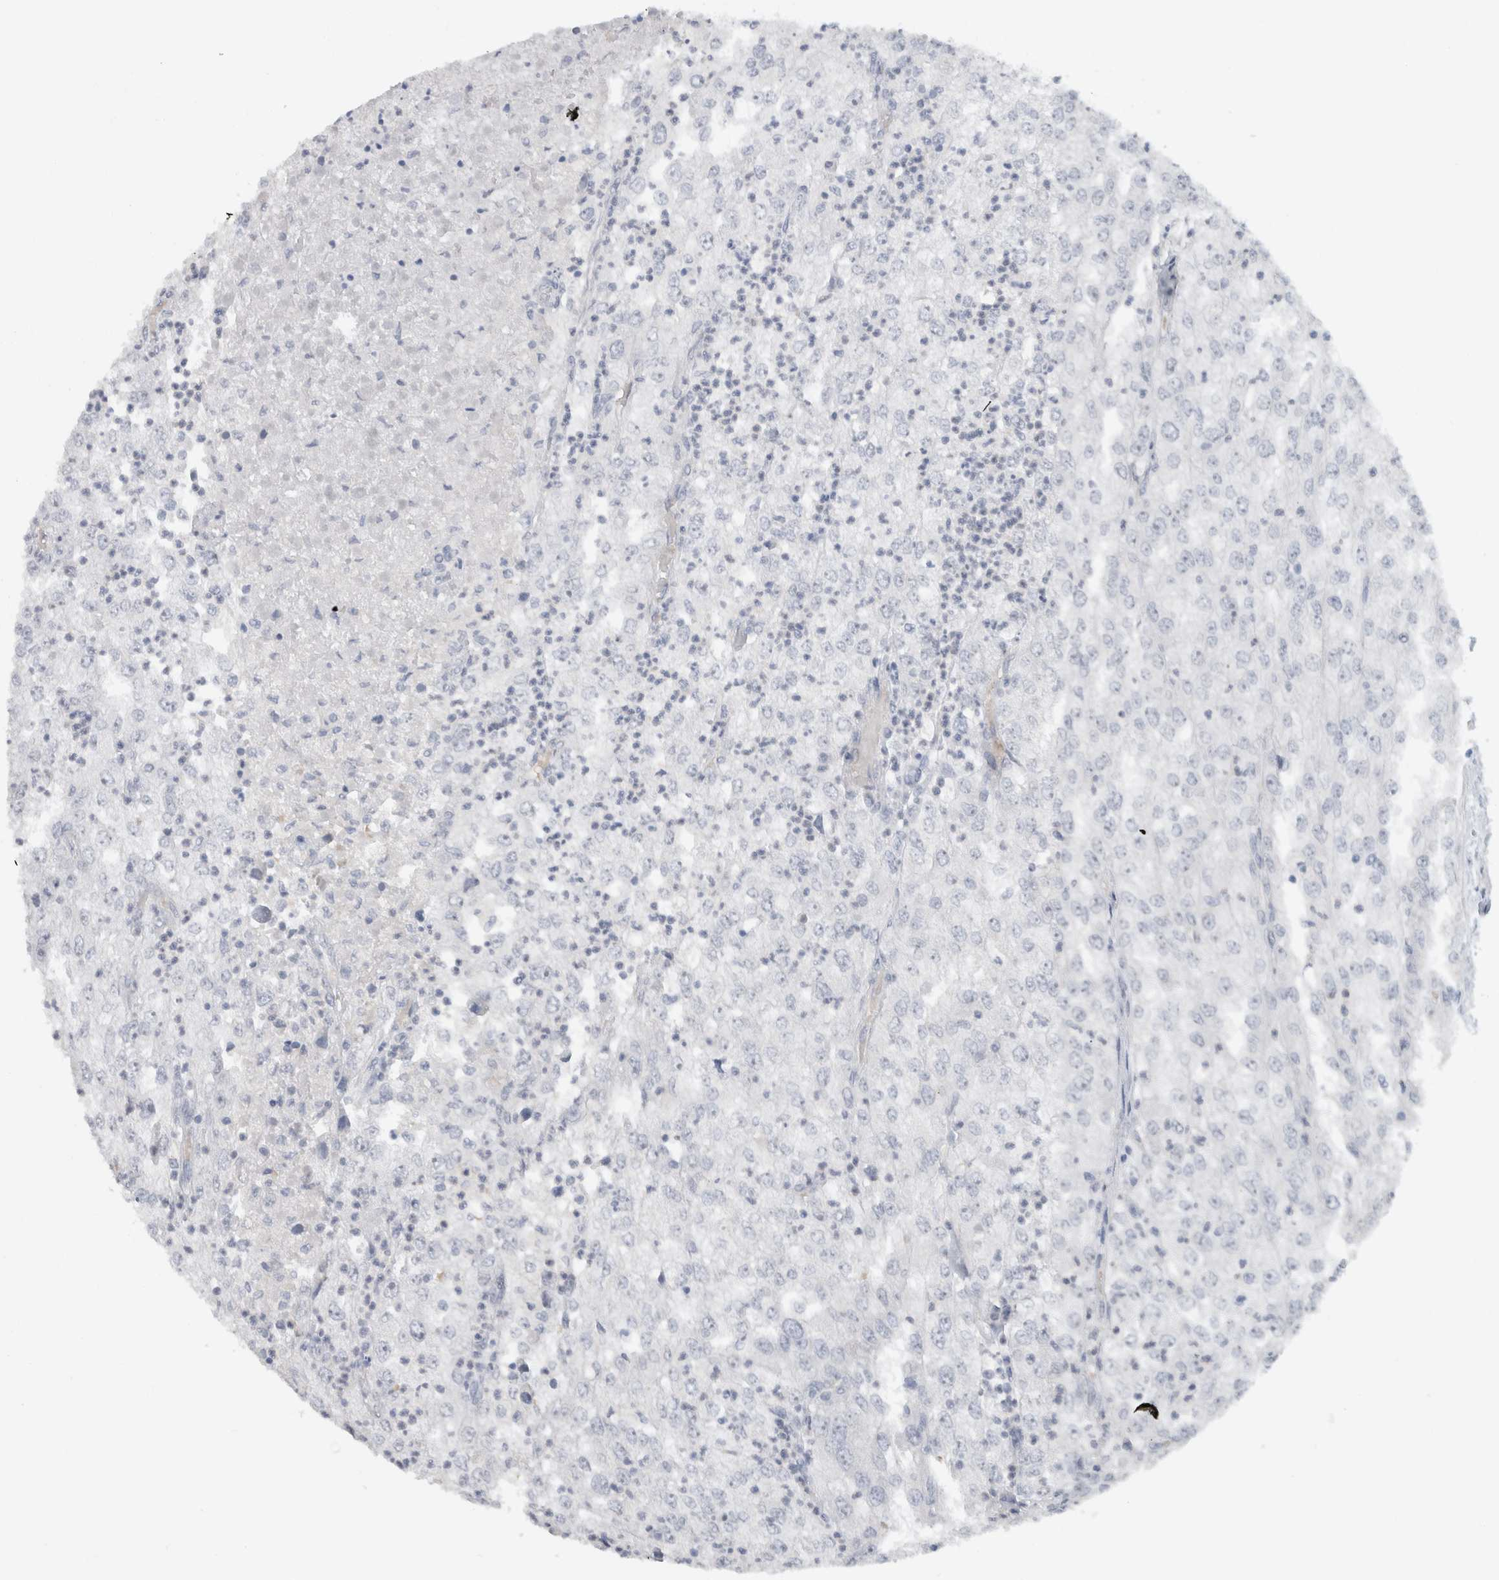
{"staining": {"intensity": "negative", "quantity": "none", "location": "none"}, "tissue": "renal cancer", "cell_type": "Tumor cells", "image_type": "cancer", "snomed": [{"axis": "morphology", "description": "Adenocarcinoma, NOS"}, {"axis": "topography", "description": "Kidney"}], "caption": "The photomicrograph exhibits no significant expression in tumor cells of renal cancer (adenocarcinoma).", "gene": "FMR1NB", "patient": {"sex": "female", "age": 54}}